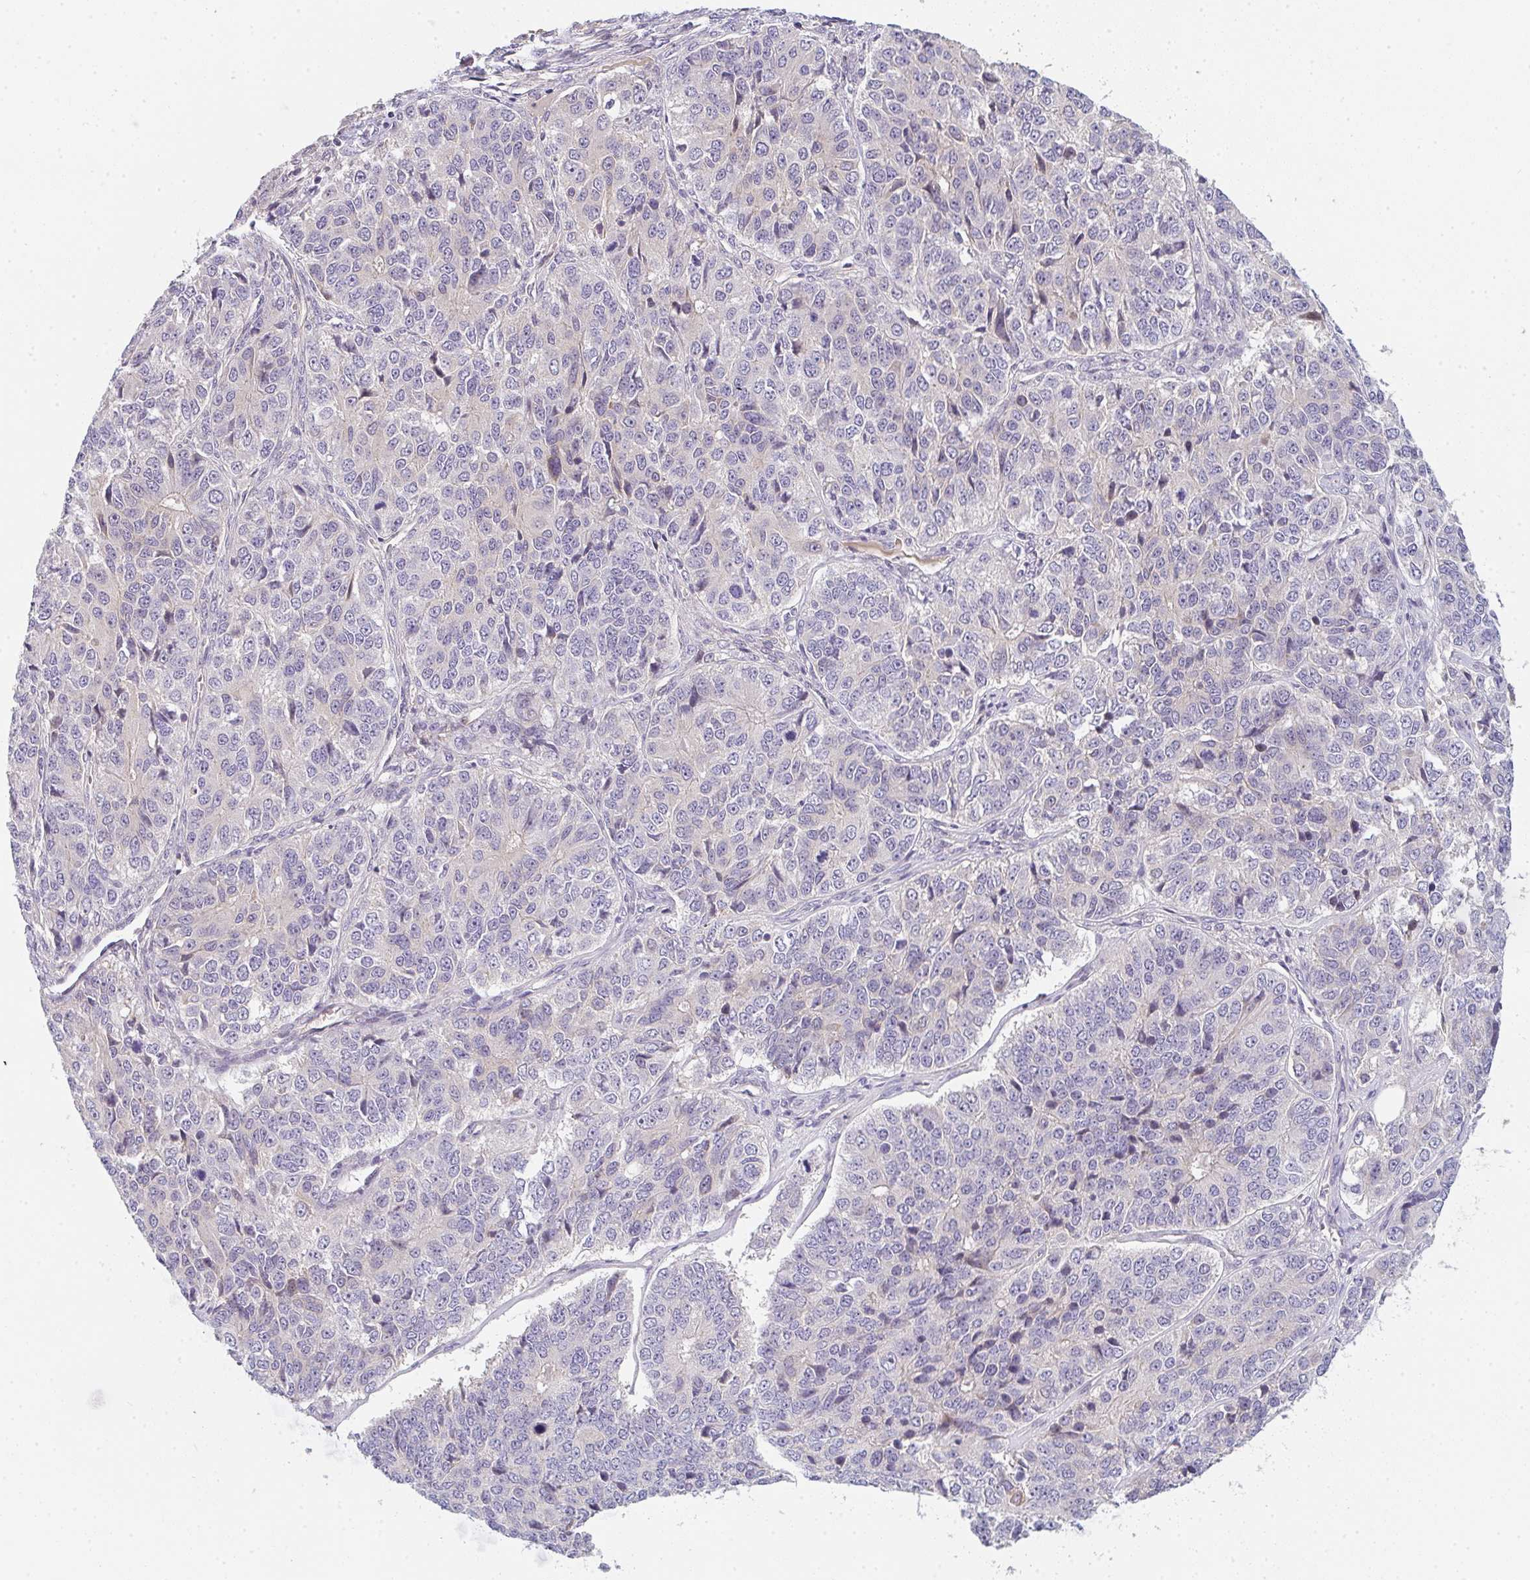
{"staining": {"intensity": "negative", "quantity": "none", "location": "none"}, "tissue": "ovarian cancer", "cell_type": "Tumor cells", "image_type": "cancer", "snomed": [{"axis": "morphology", "description": "Carcinoma, endometroid"}, {"axis": "topography", "description": "Ovary"}], "caption": "High magnification brightfield microscopy of ovarian endometroid carcinoma stained with DAB (brown) and counterstained with hematoxylin (blue): tumor cells show no significant staining.", "gene": "TNFRSF10A", "patient": {"sex": "female", "age": 51}}